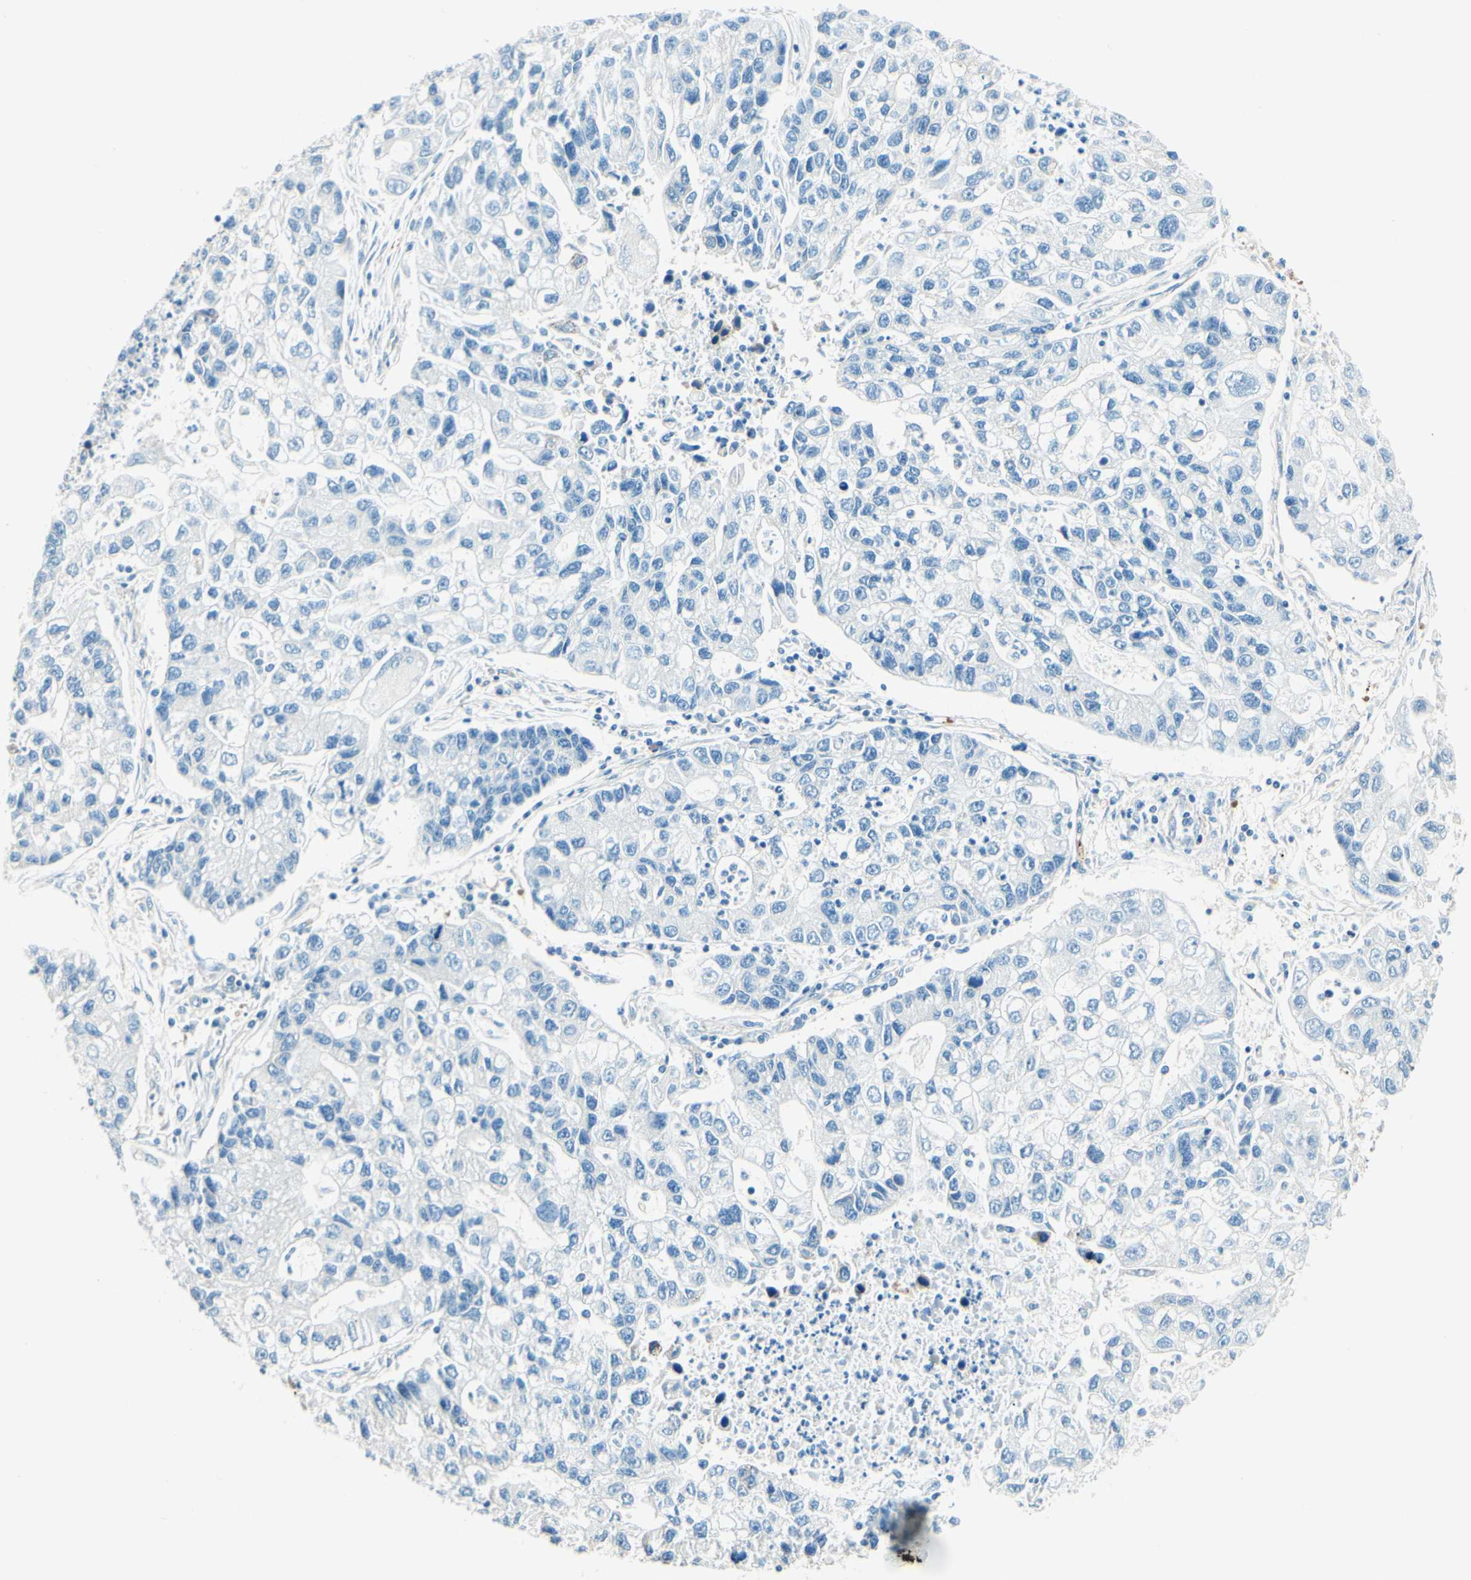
{"staining": {"intensity": "negative", "quantity": "none", "location": "none"}, "tissue": "lung cancer", "cell_type": "Tumor cells", "image_type": "cancer", "snomed": [{"axis": "morphology", "description": "Adenocarcinoma, NOS"}, {"axis": "topography", "description": "Lung"}], "caption": "Tumor cells show no significant protein positivity in lung cancer. (IHC, brightfield microscopy, high magnification).", "gene": "TAOK2", "patient": {"sex": "female", "age": 51}}